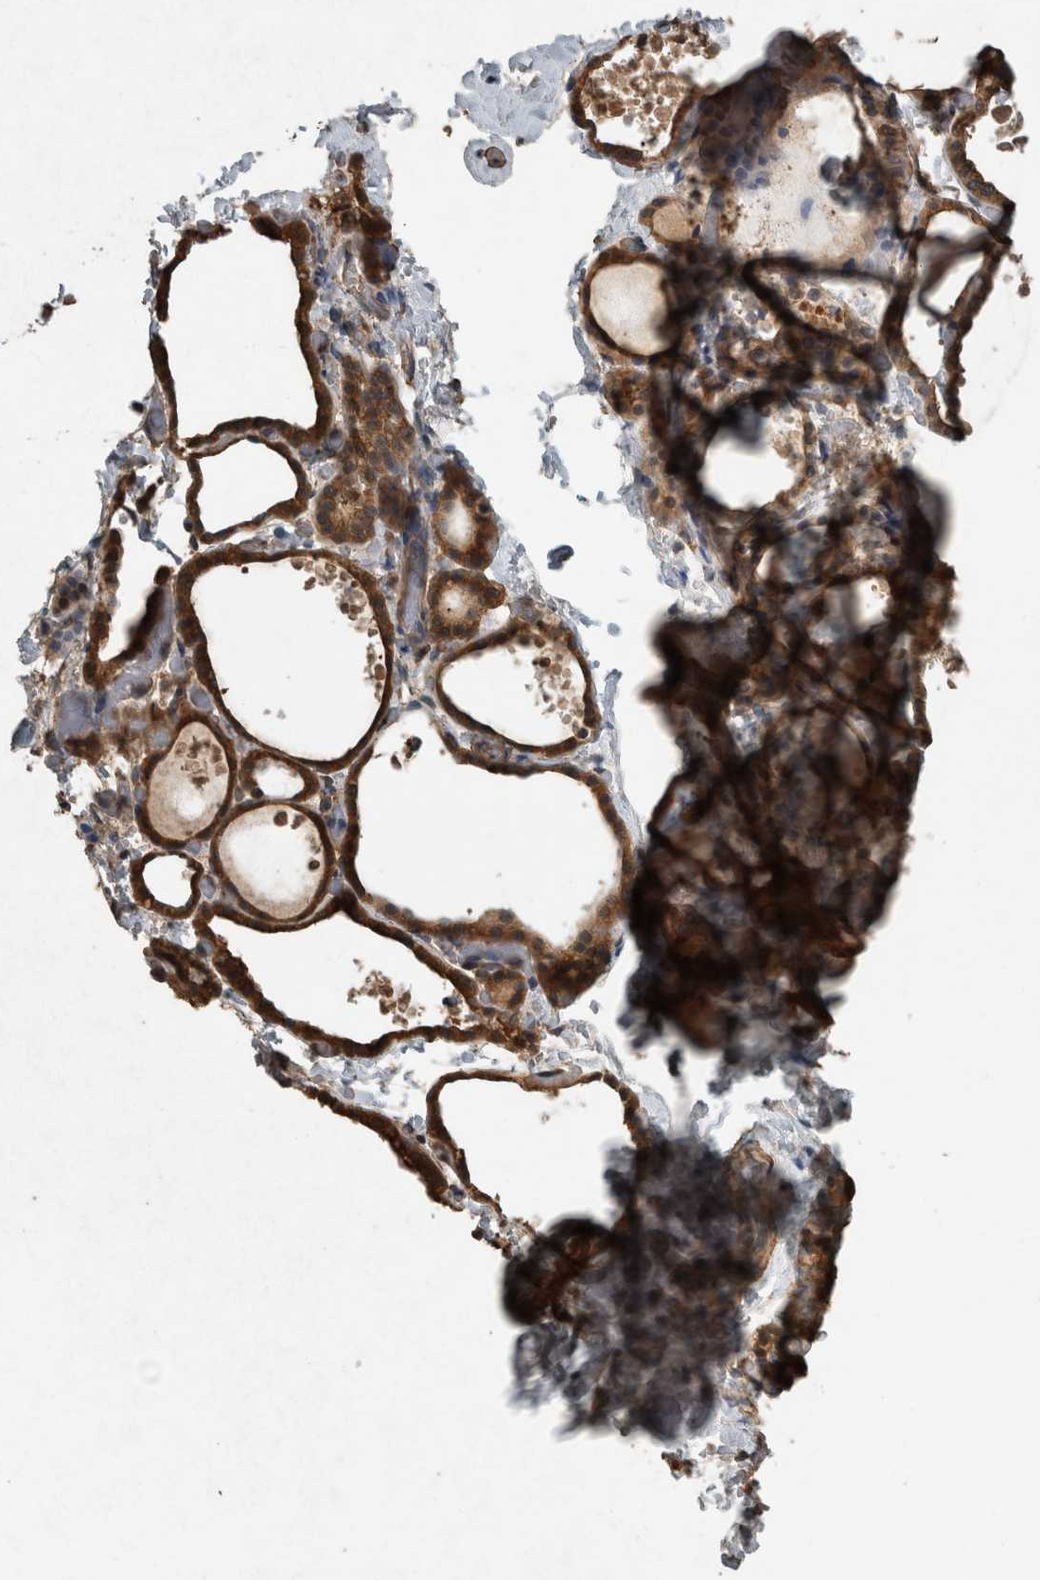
{"staining": {"intensity": "moderate", "quantity": ">75%", "location": "cytoplasmic/membranous,nuclear"}, "tissue": "thyroid gland", "cell_type": "Glandular cells", "image_type": "normal", "snomed": [{"axis": "morphology", "description": "Normal tissue, NOS"}, {"axis": "topography", "description": "Thyroid gland"}], "caption": "A photomicrograph showing moderate cytoplasmic/membranous,nuclear expression in approximately >75% of glandular cells in benign thyroid gland, as visualized by brown immunohistochemical staining.", "gene": "ARHGEF12", "patient": {"sex": "female", "age": 44}}